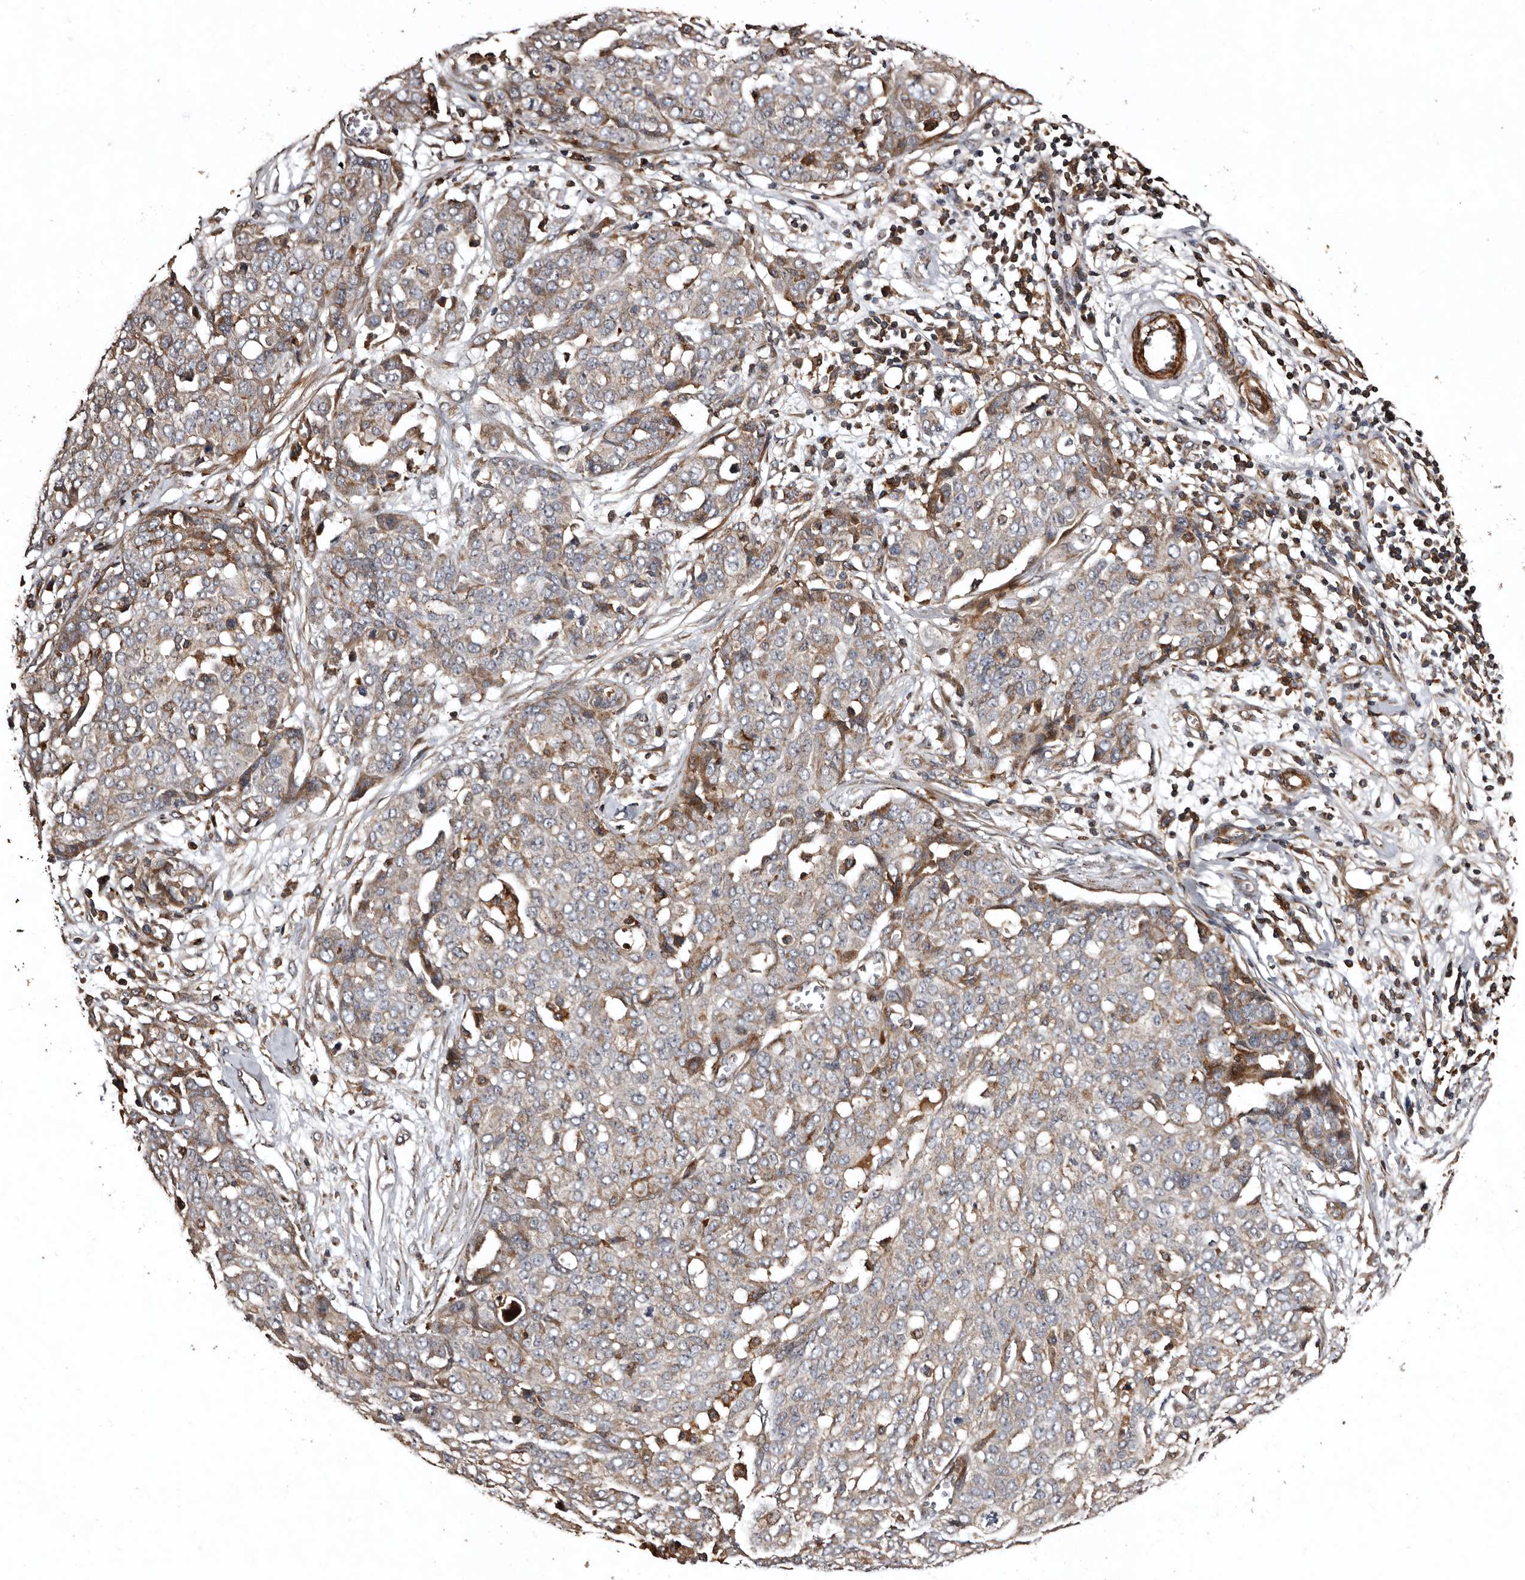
{"staining": {"intensity": "moderate", "quantity": "<25%", "location": "cytoplasmic/membranous"}, "tissue": "ovarian cancer", "cell_type": "Tumor cells", "image_type": "cancer", "snomed": [{"axis": "morphology", "description": "Cystadenocarcinoma, serous, NOS"}, {"axis": "topography", "description": "Soft tissue"}, {"axis": "topography", "description": "Ovary"}], "caption": "IHC (DAB (3,3'-diaminobenzidine)) staining of ovarian cancer (serous cystadenocarcinoma) displays moderate cytoplasmic/membranous protein positivity in approximately <25% of tumor cells.", "gene": "PRKD3", "patient": {"sex": "female", "age": 57}}